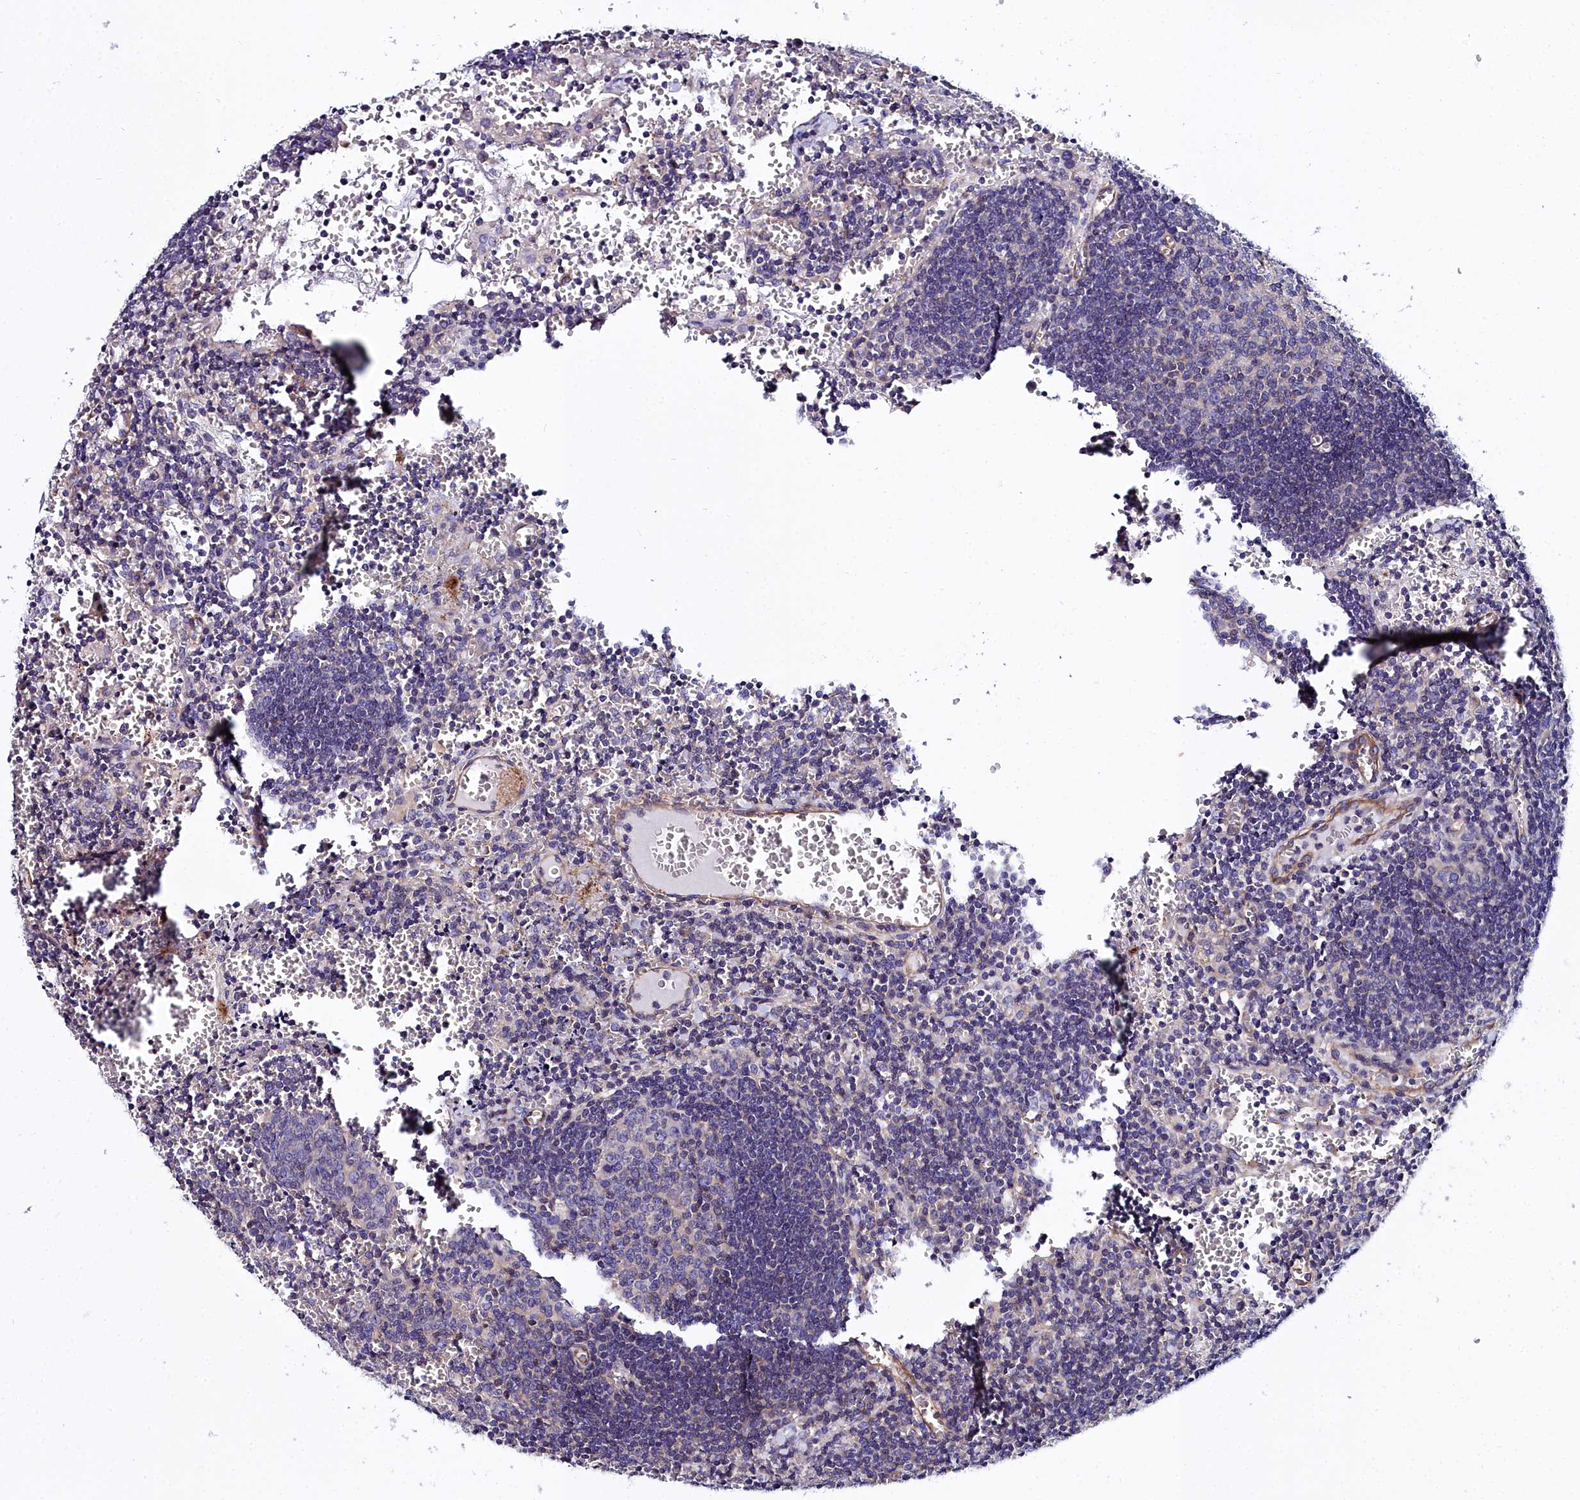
{"staining": {"intensity": "negative", "quantity": "none", "location": "none"}, "tissue": "lymph node", "cell_type": "Germinal center cells", "image_type": "normal", "snomed": [{"axis": "morphology", "description": "Normal tissue, NOS"}, {"axis": "topography", "description": "Lymph node"}], "caption": "An immunohistochemistry photomicrograph of normal lymph node is shown. There is no staining in germinal center cells of lymph node. Brightfield microscopy of IHC stained with DAB (brown) and hematoxylin (blue), captured at high magnification.", "gene": "FADS3", "patient": {"sex": "female", "age": 73}}